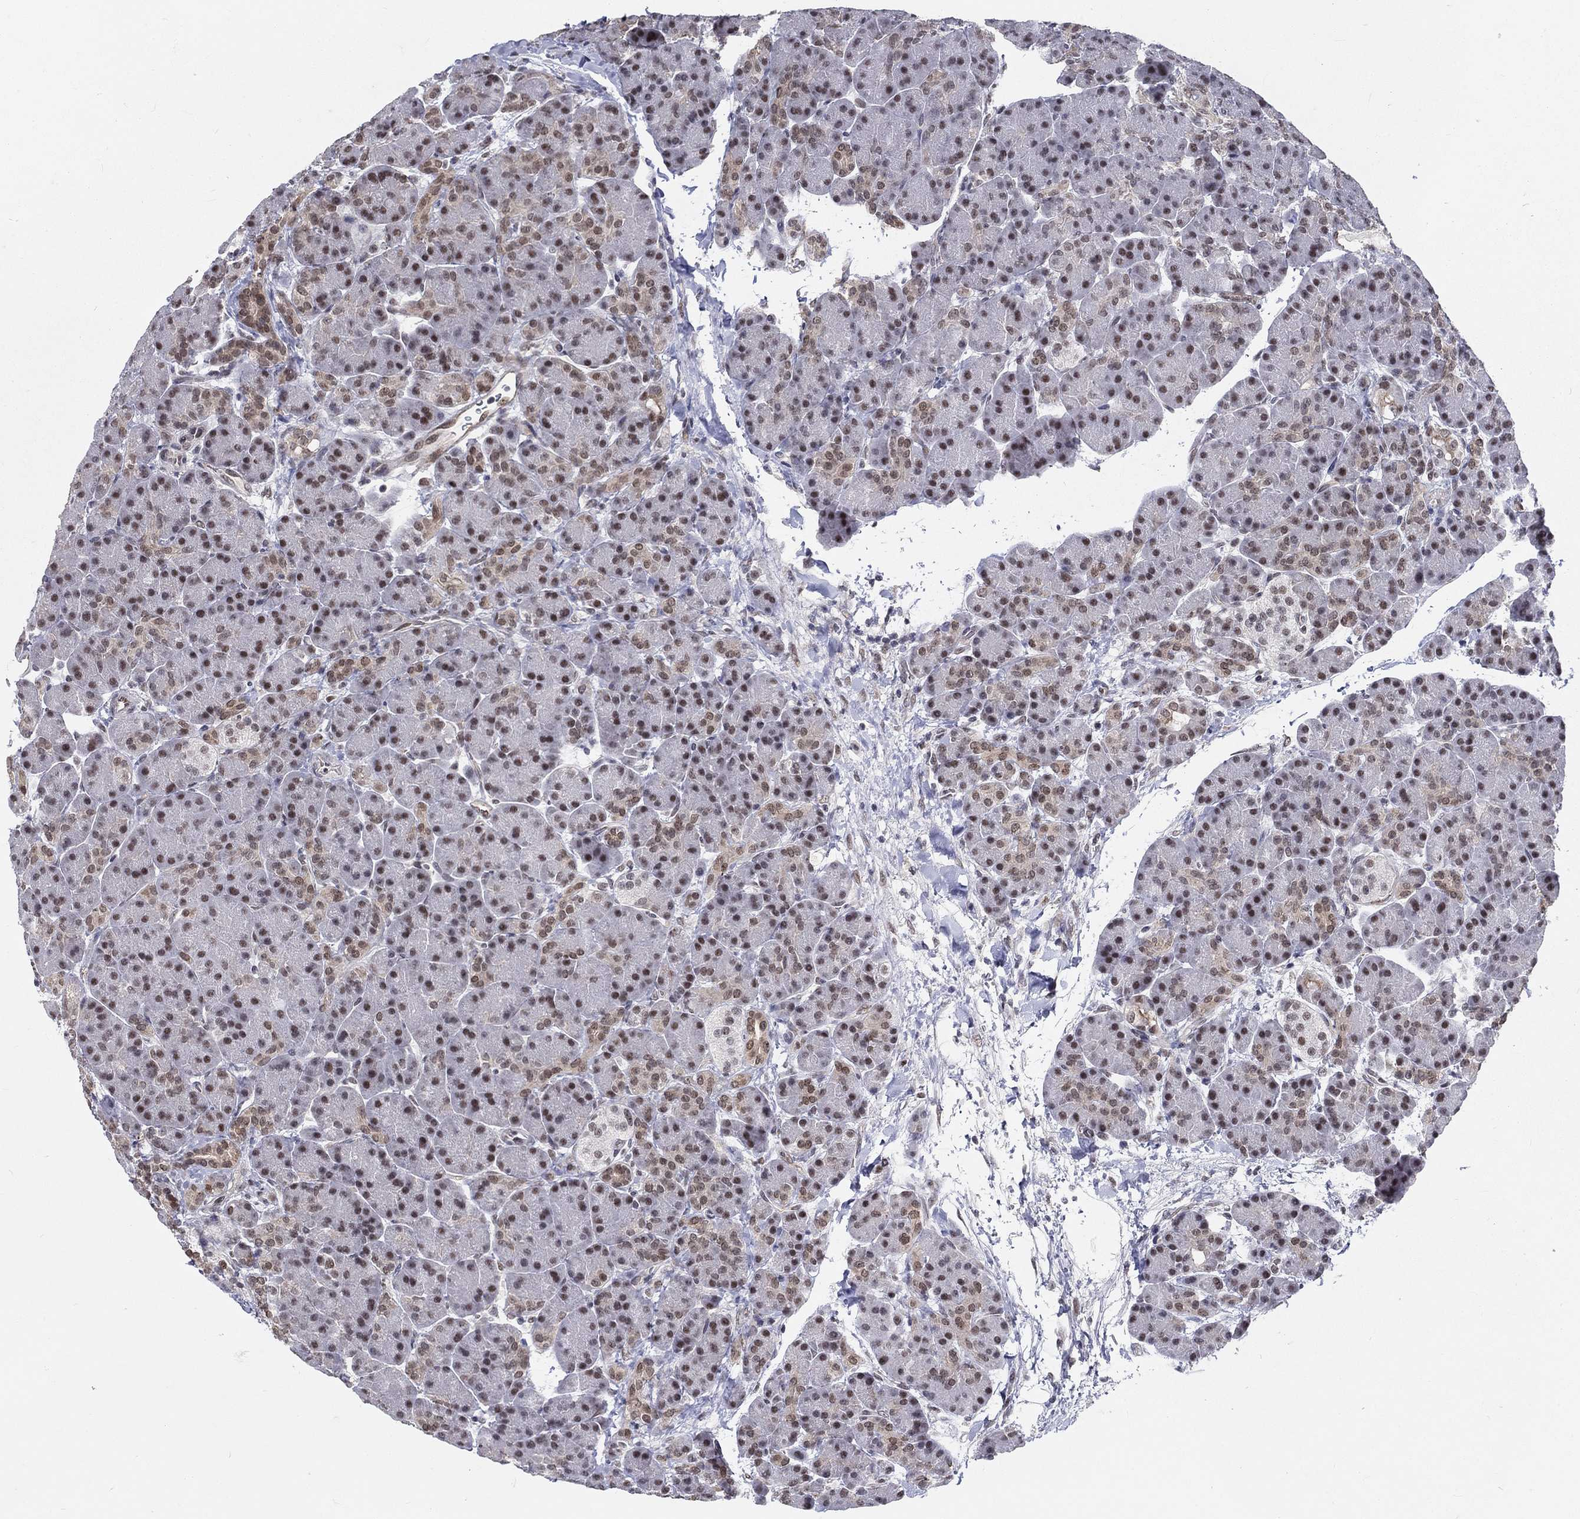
{"staining": {"intensity": "moderate", "quantity": "<25%", "location": "nuclear"}, "tissue": "pancreas", "cell_type": "Exocrine glandular cells", "image_type": "normal", "snomed": [{"axis": "morphology", "description": "Normal tissue, NOS"}, {"axis": "topography", "description": "Pancreas"}], "caption": "Immunohistochemistry of unremarkable pancreas reveals low levels of moderate nuclear staining in approximately <25% of exocrine glandular cells. (Brightfield microscopy of DAB IHC at high magnification).", "gene": "ZBED1", "patient": {"sex": "female", "age": 63}}